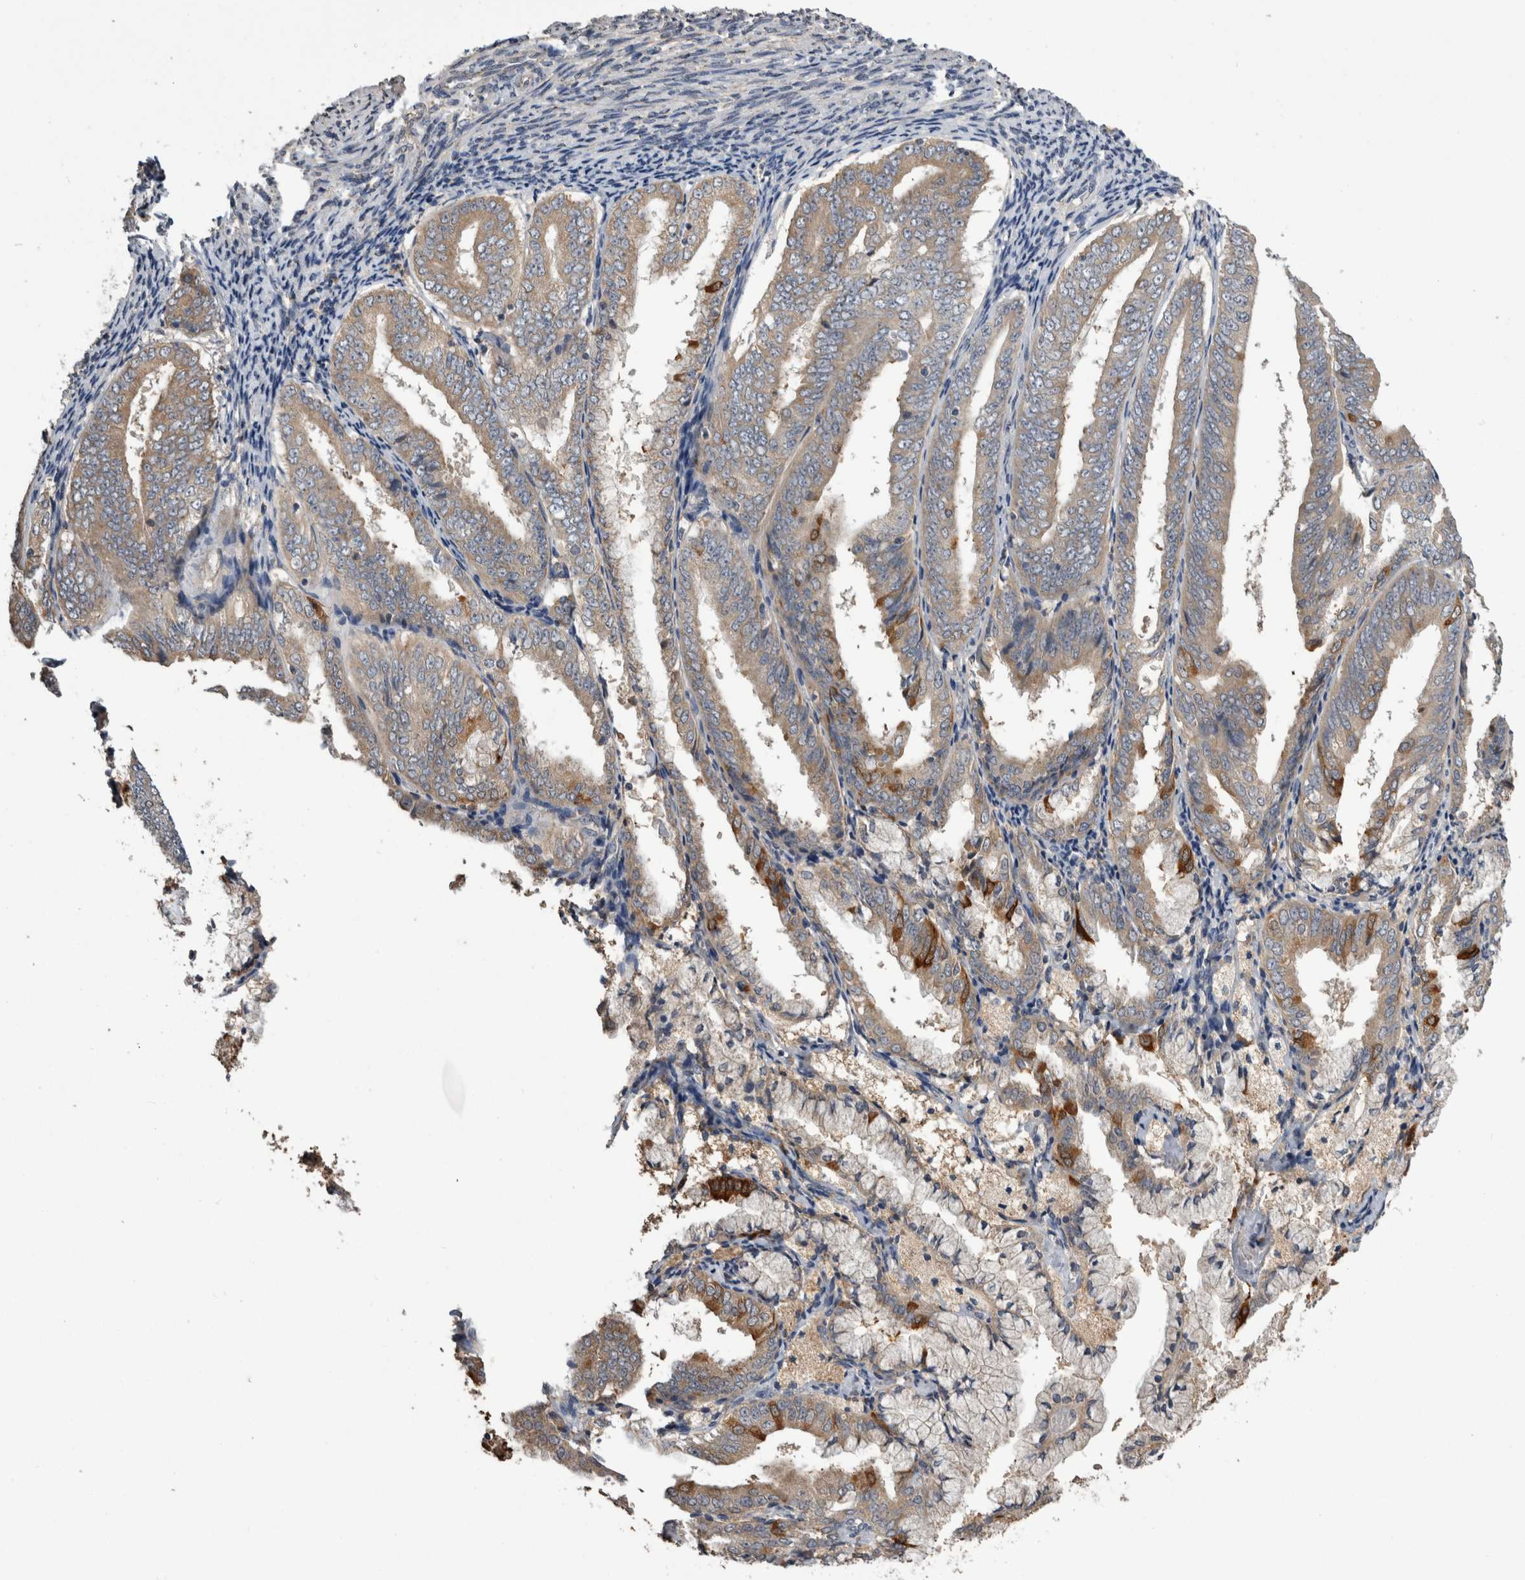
{"staining": {"intensity": "strong", "quantity": "<25%", "location": "cytoplasmic/membranous"}, "tissue": "endometrial cancer", "cell_type": "Tumor cells", "image_type": "cancer", "snomed": [{"axis": "morphology", "description": "Adenocarcinoma, NOS"}, {"axis": "topography", "description": "Endometrium"}], "caption": "Immunohistochemical staining of endometrial adenocarcinoma shows strong cytoplasmic/membranous protein positivity in approximately <25% of tumor cells. The protein of interest is shown in brown color, while the nuclei are stained blue.", "gene": "ANXA13", "patient": {"sex": "female", "age": 63}}